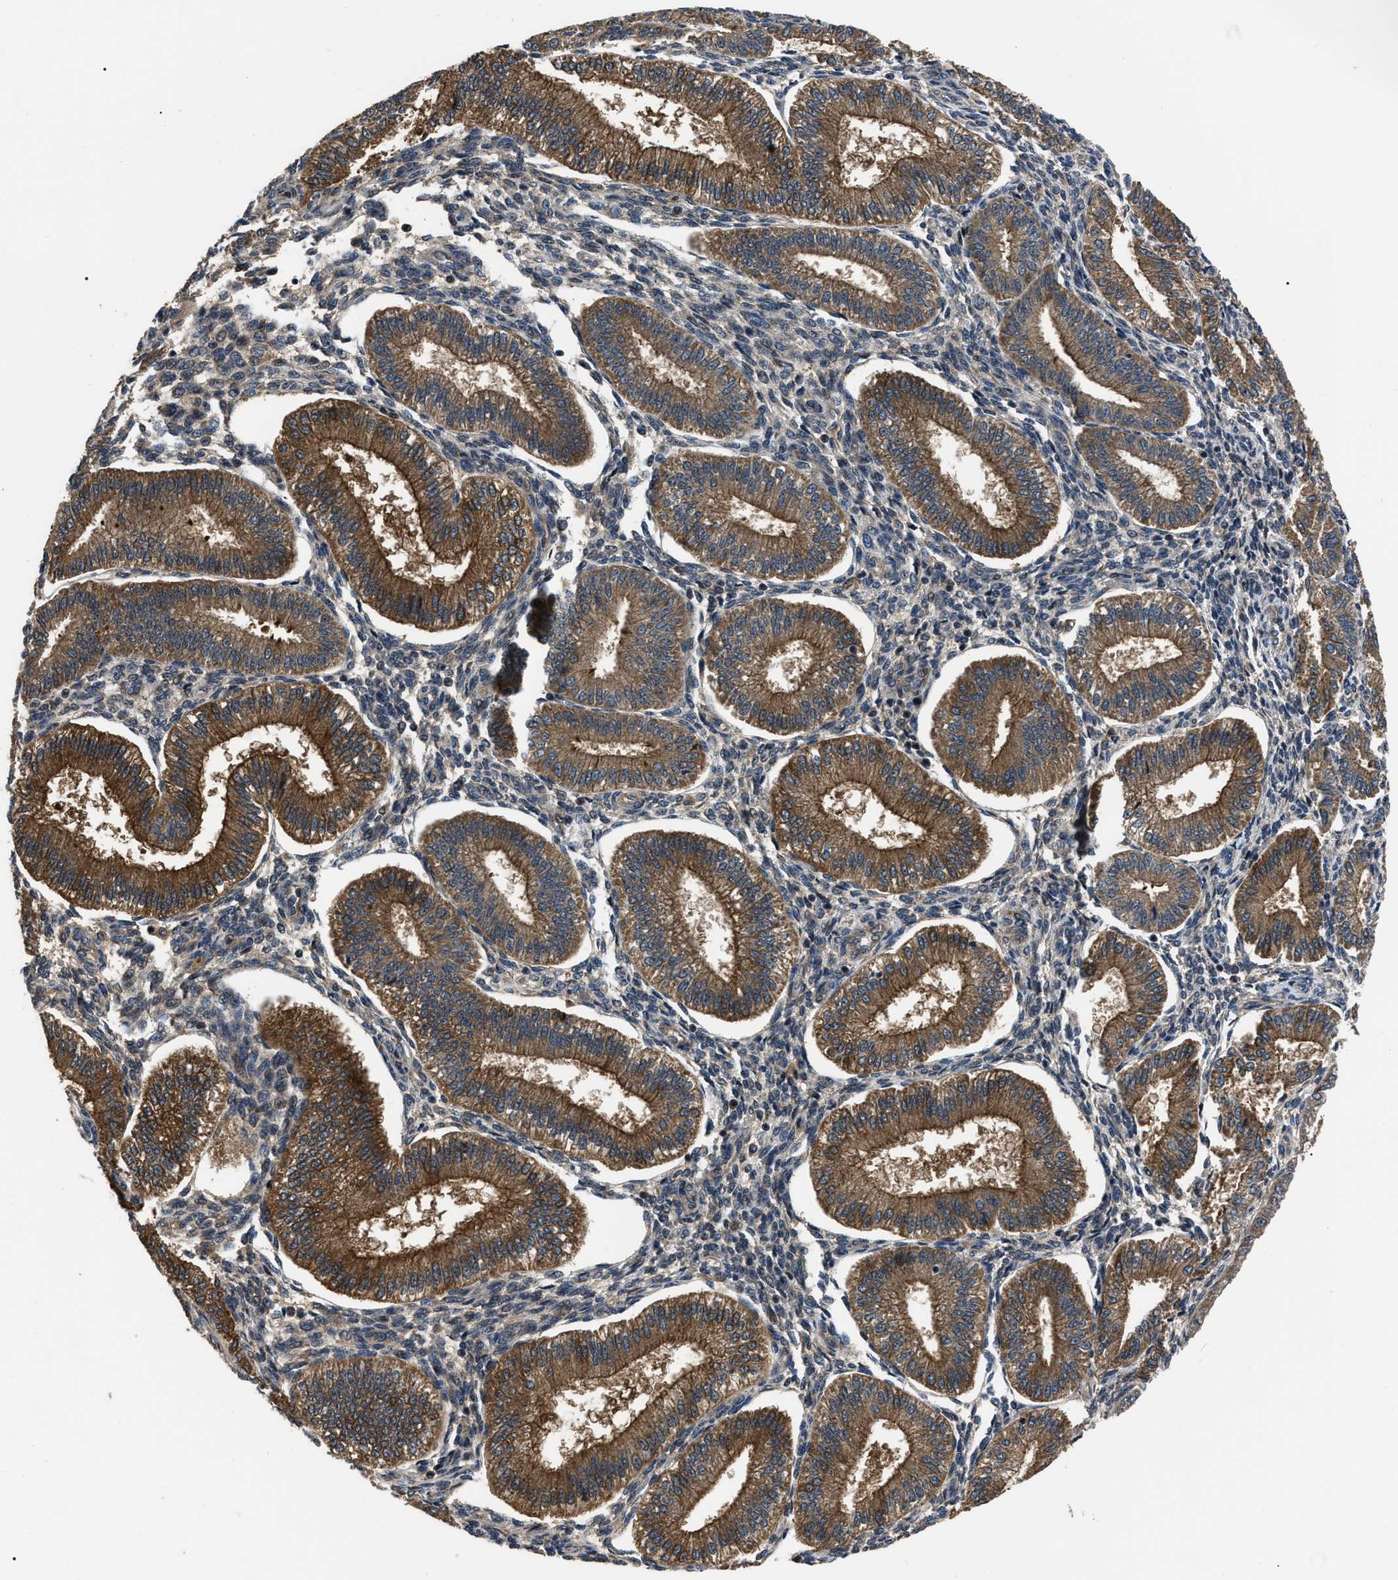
{"staining": {"intensity": "moderate", "quantity": ">75%", "location": "cytoplasmic/membranous"}, "tissue": "endometrium", "cell_type": "Cells in endometrial stroma", "image_type": "normal", "snomed": [{"axis": "morphology", "description": "Normal tissue, NOS"}, {"axis": "topography", "description": "Endometrium"}], "caption": "Cells in endometrial stroma exhibit medium levels of moderate cytoplasmic/membranous positivity in approximately >75% of cells in unremarkable endometrium.", "gene": "PPWD1", "patient": {"sex": "female", "age": 39}}